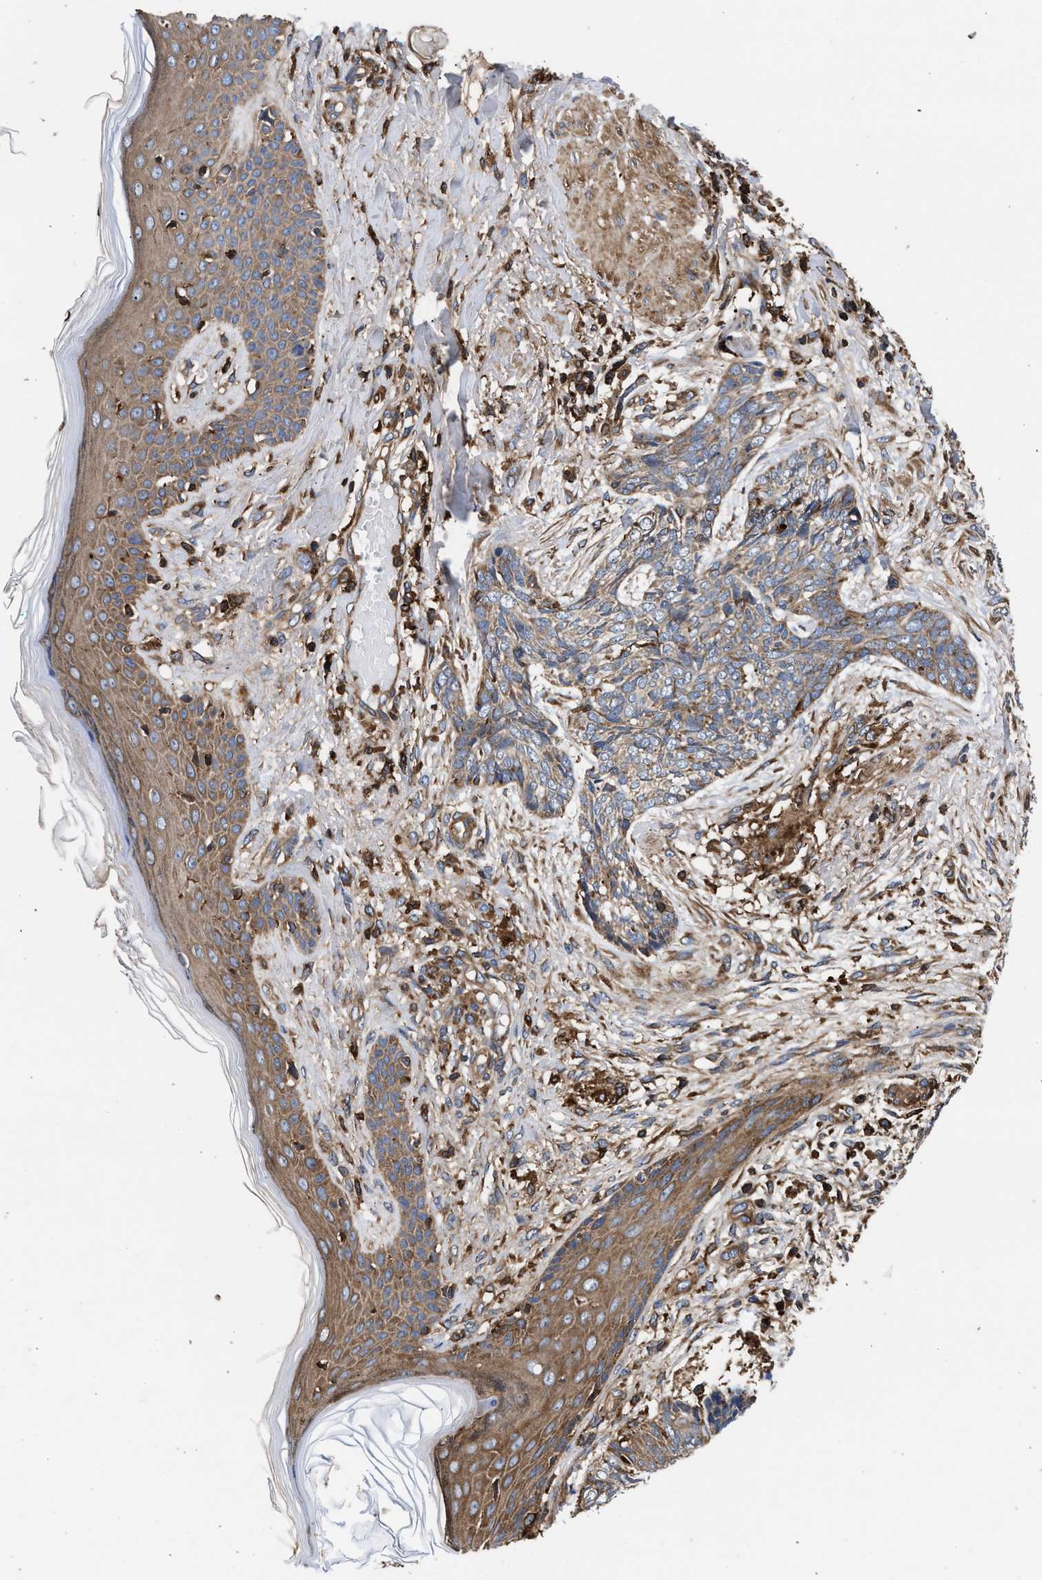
{"staining": {"intensity": "weak", "quantity": "25%-75%", "location": "cytoplasmic/membranous"}, "tissue": "skin cancer", "cell_type": "Tumor cells", "image_type": "cancer", "snomed": [{"axis": "morphology", "description": "Basal cell carcinoma"}, {"axis": "topography", "description": "Skin"}], "caption": "A micrograph of basal cell carcinoma (skin) stained for a protein reveals weak cytoplasmic/membranous brown staining in tumor cells.", "gene": "KYAT1", "patient": {"sex": "female", "age": 84}}